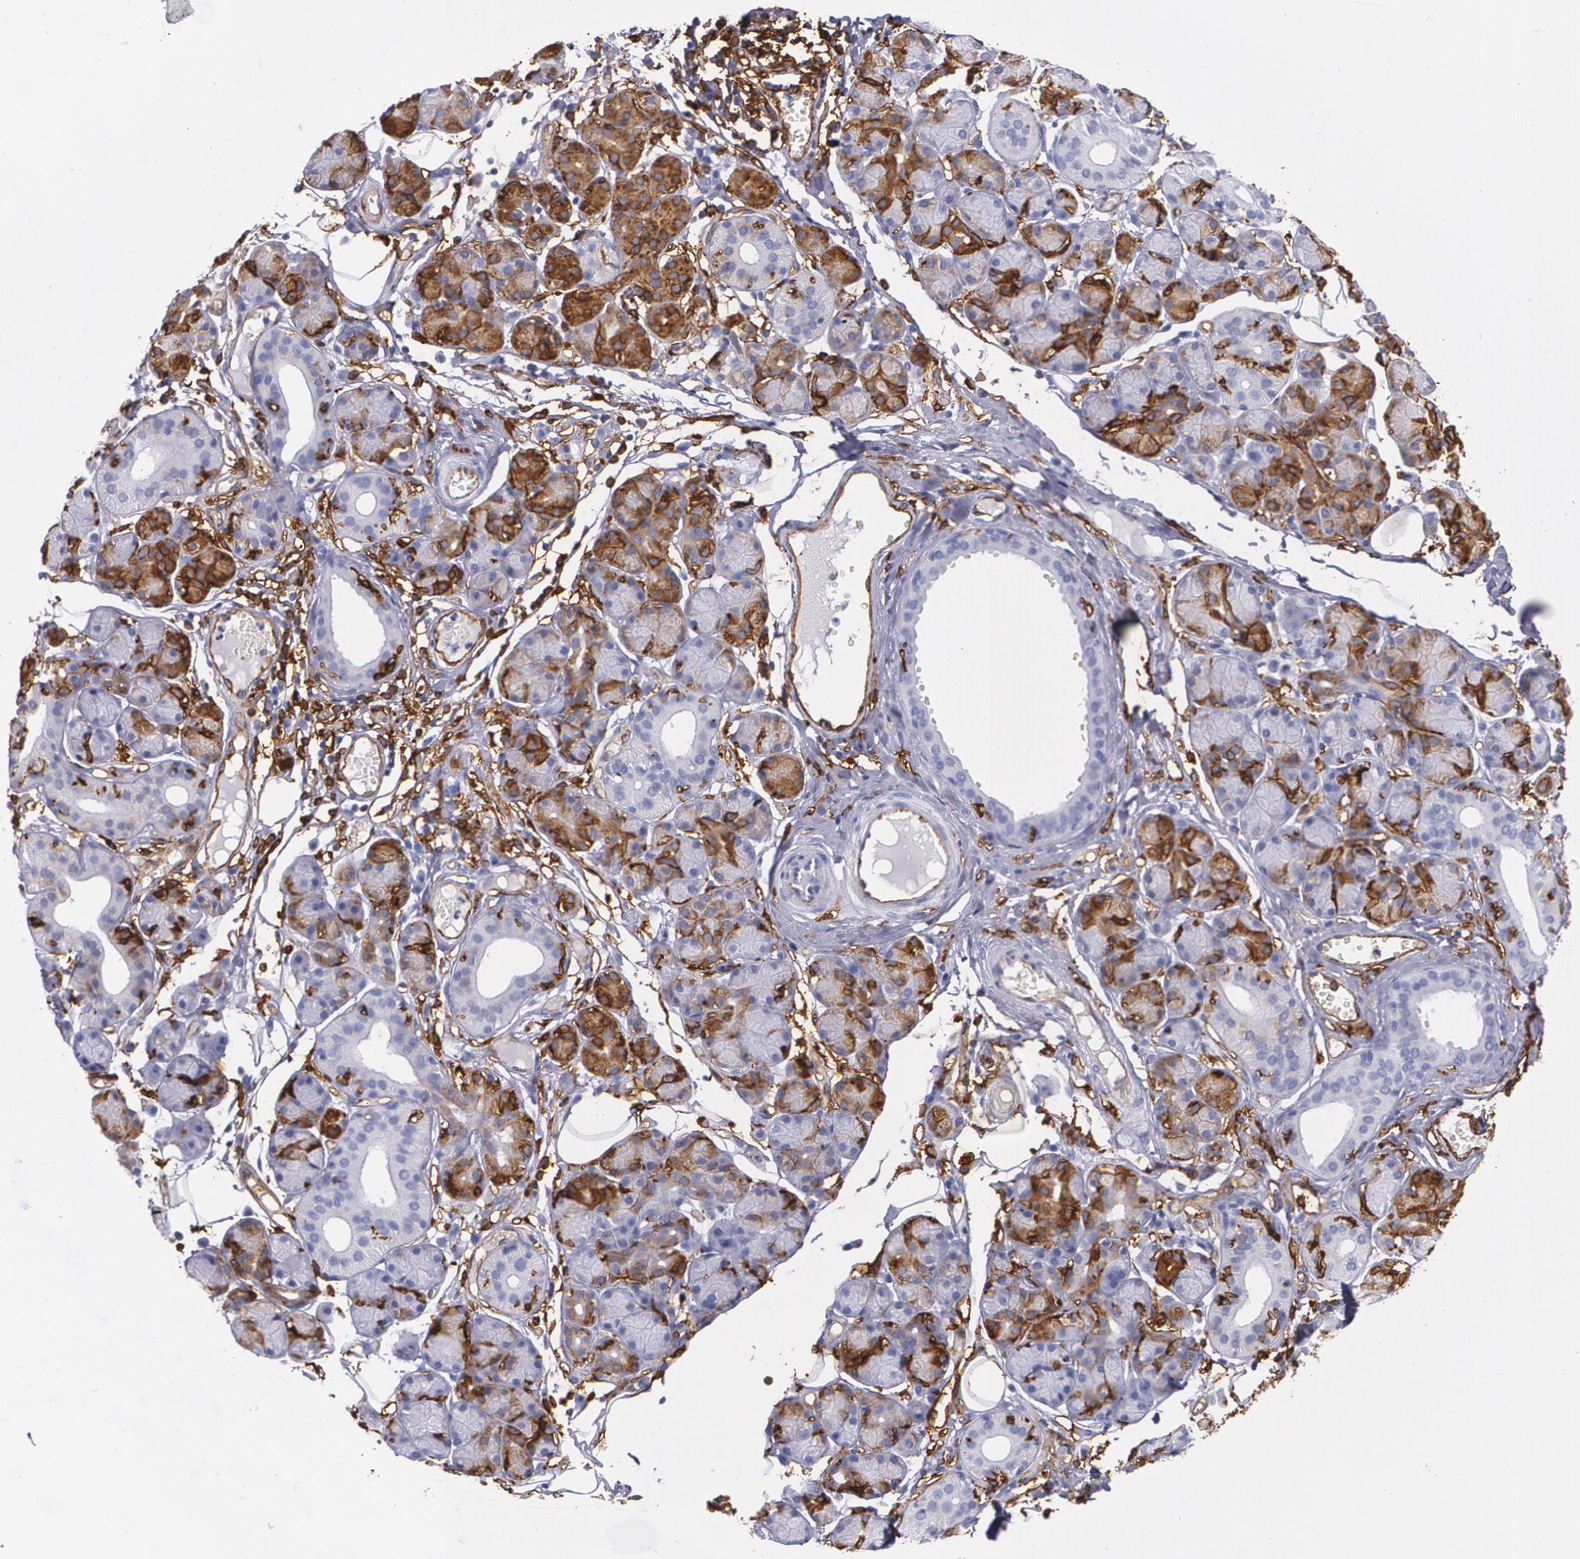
{"staining": {"intensity": "moderate", "quantity": "25%-75%", "location": "cytoplasmic/membranous"}, "tissue": "salivary gland", "cell_type": "Glandular cells", "image_type": "normal", "snomed": [{"axis": "morphology", "description": "Normal tissue, NOS"}, {"axis": "topography", "description": "Salivary gland"}], "caption": "Protein analysis of unremarkable salivary gland shows moderate cytoplasmic/membranous staining in about 25%-75% of glandular cells.", "gene": "HLA", "patient": {"sex": "male", "age": 54}}